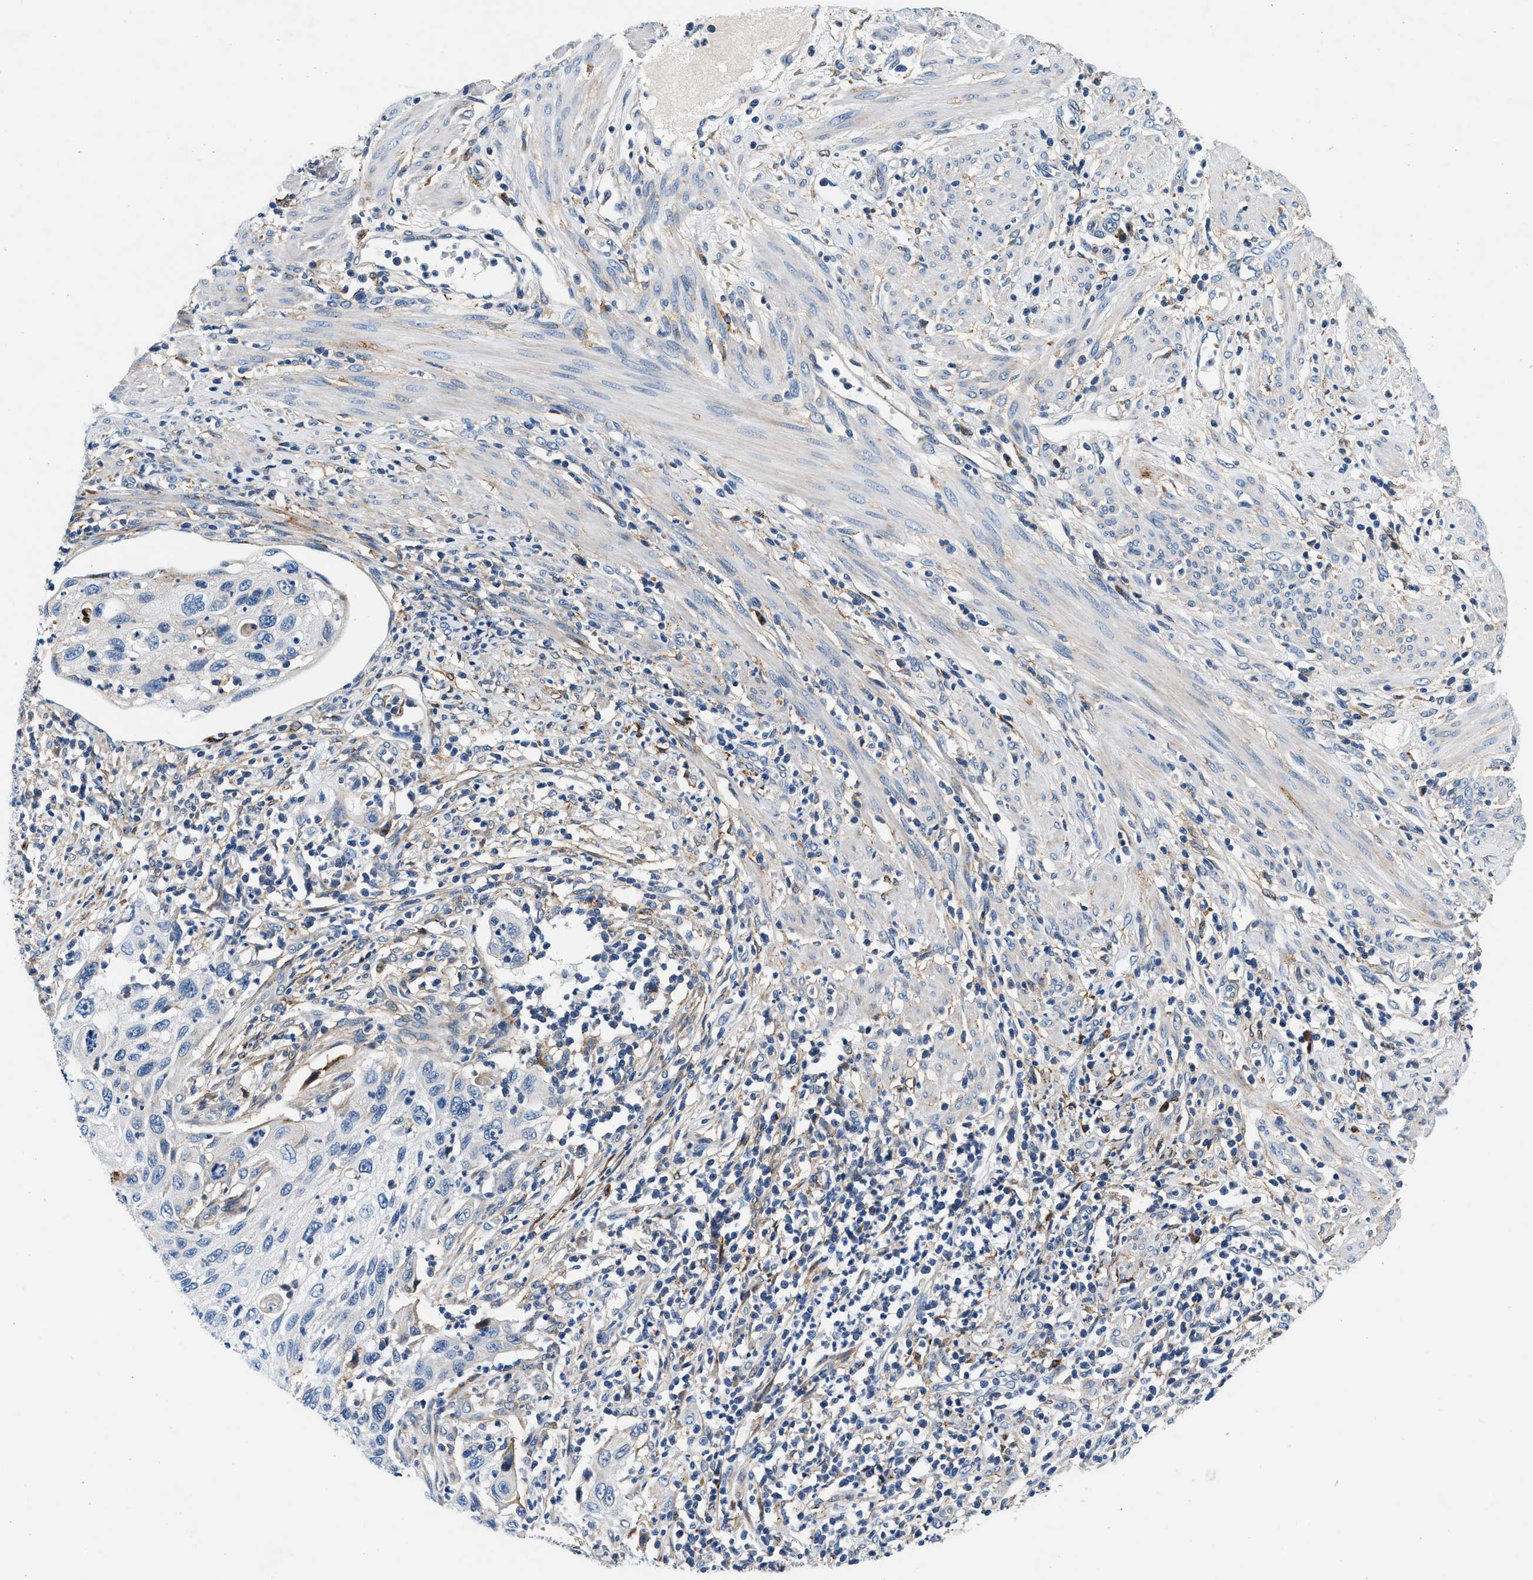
{"staining": {"intensity": "negative", "quantity": "none", "location": "none"}, "tissue": "cervical cancer", "cell_type": "Tumor cells", "image_type": "cancer", "snomed": [{"axis": "morphology", "description": "Squamous cell carcinoma, NOS"}, {"axis": "topography", "description": "Cervix"}], "caption": "Tumor cells are negative for brown protein staining in cervical cancer.", "gene": "SLFN11", "patient": {"sex": "female", "age": 70}}